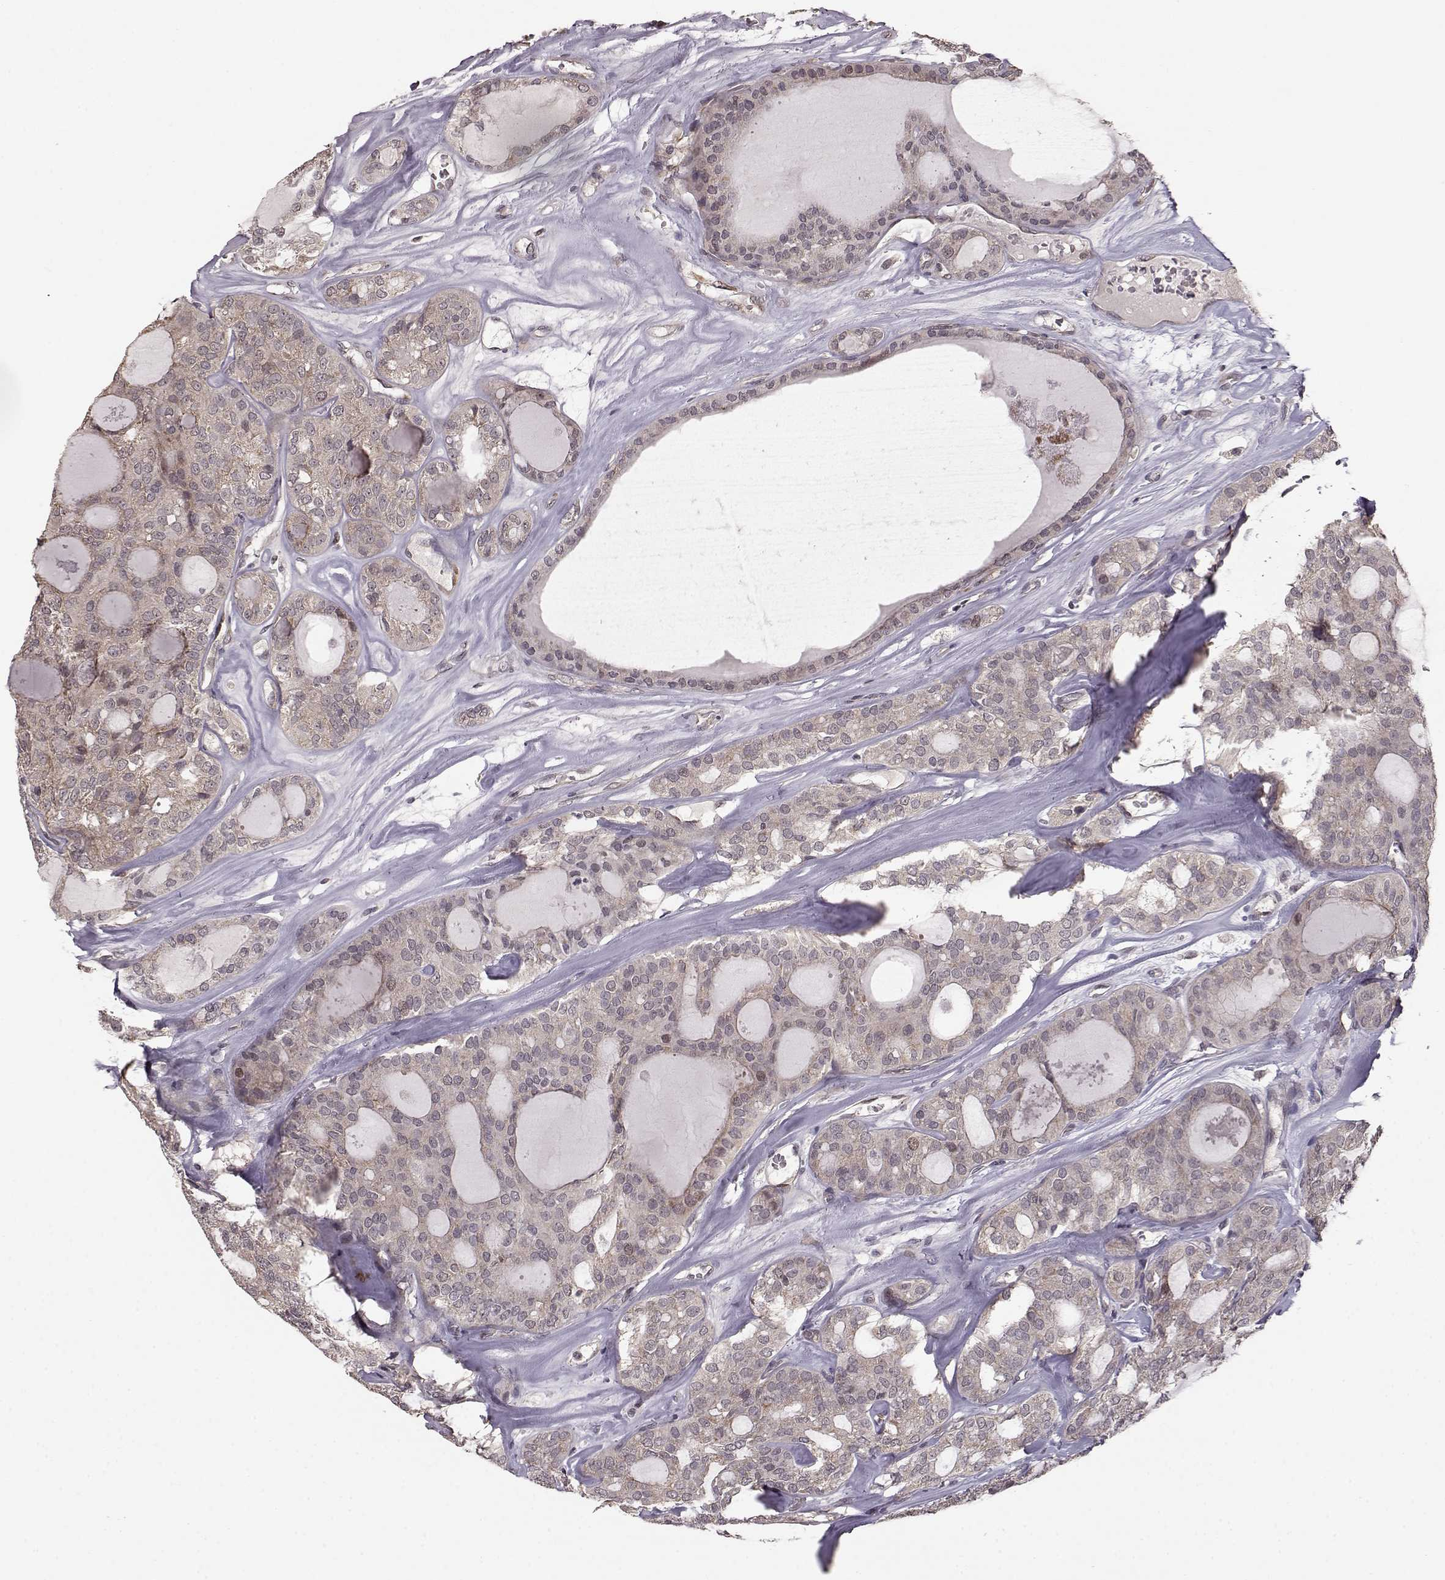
{"staining": {"intensity": "weak", "quantity": ">75%", "location": "cytoplasmic/membranous"}, "tissue": "thyroid cancer", "cell_type": "Tumor cells", "image_type": "cancer", "snomed": [{"axis": "morphology", "description": "Follicular adenoma carcinoma, NOS"}, {"axis": "topography", "description": "Thyroid gland"}], "caption": "This image reveals immunohistochemistry (IHC) staining of human thyroid cancer, with low weak cytoplasmic/membranous expression in about >75% of tumor cells.", "gene": "ELOVL5", "patient": {"sex": "male", "age": 75}}